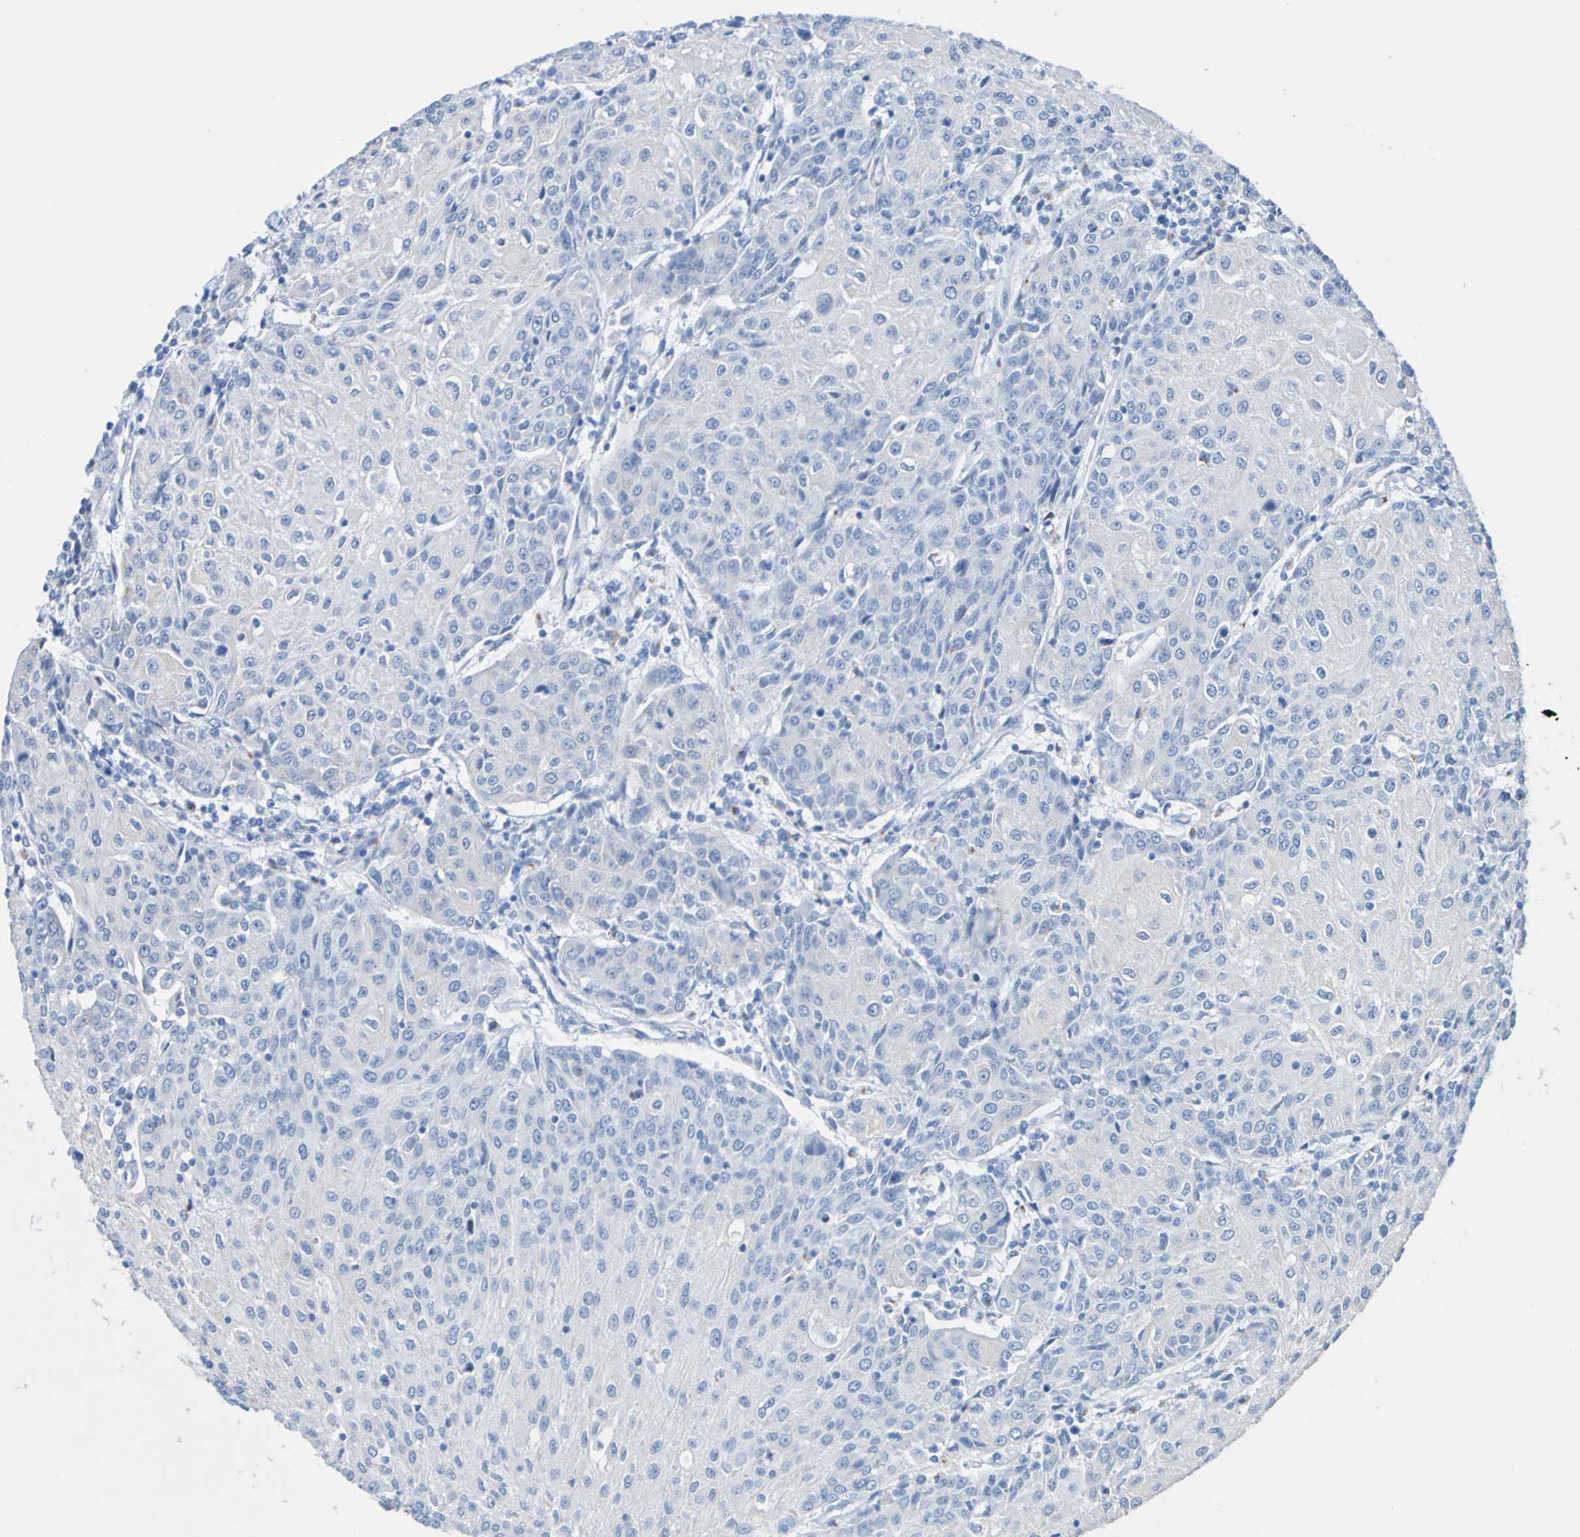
{"staining": {"intensity": "negative", "quantity": "none", "location": "none"}, "tissue": "urothelial cancer", "cell_type": "Tumor cells", "image_type": "cancer", "snomed": [{"axis": "morphology", "description": "Urothelial carcinoma, High grade"}, {"axis": "topography", "description": "Urinary bladder"}], "caption": "Urothelial cancer was stained to show a protein in brown. There is no significant positivity in tumor cells. (Immunohistochemistry, brightfield microscopy, high magnification).", "gene": "ACMSD", "patient": {"sex": "female", "age": 85}}